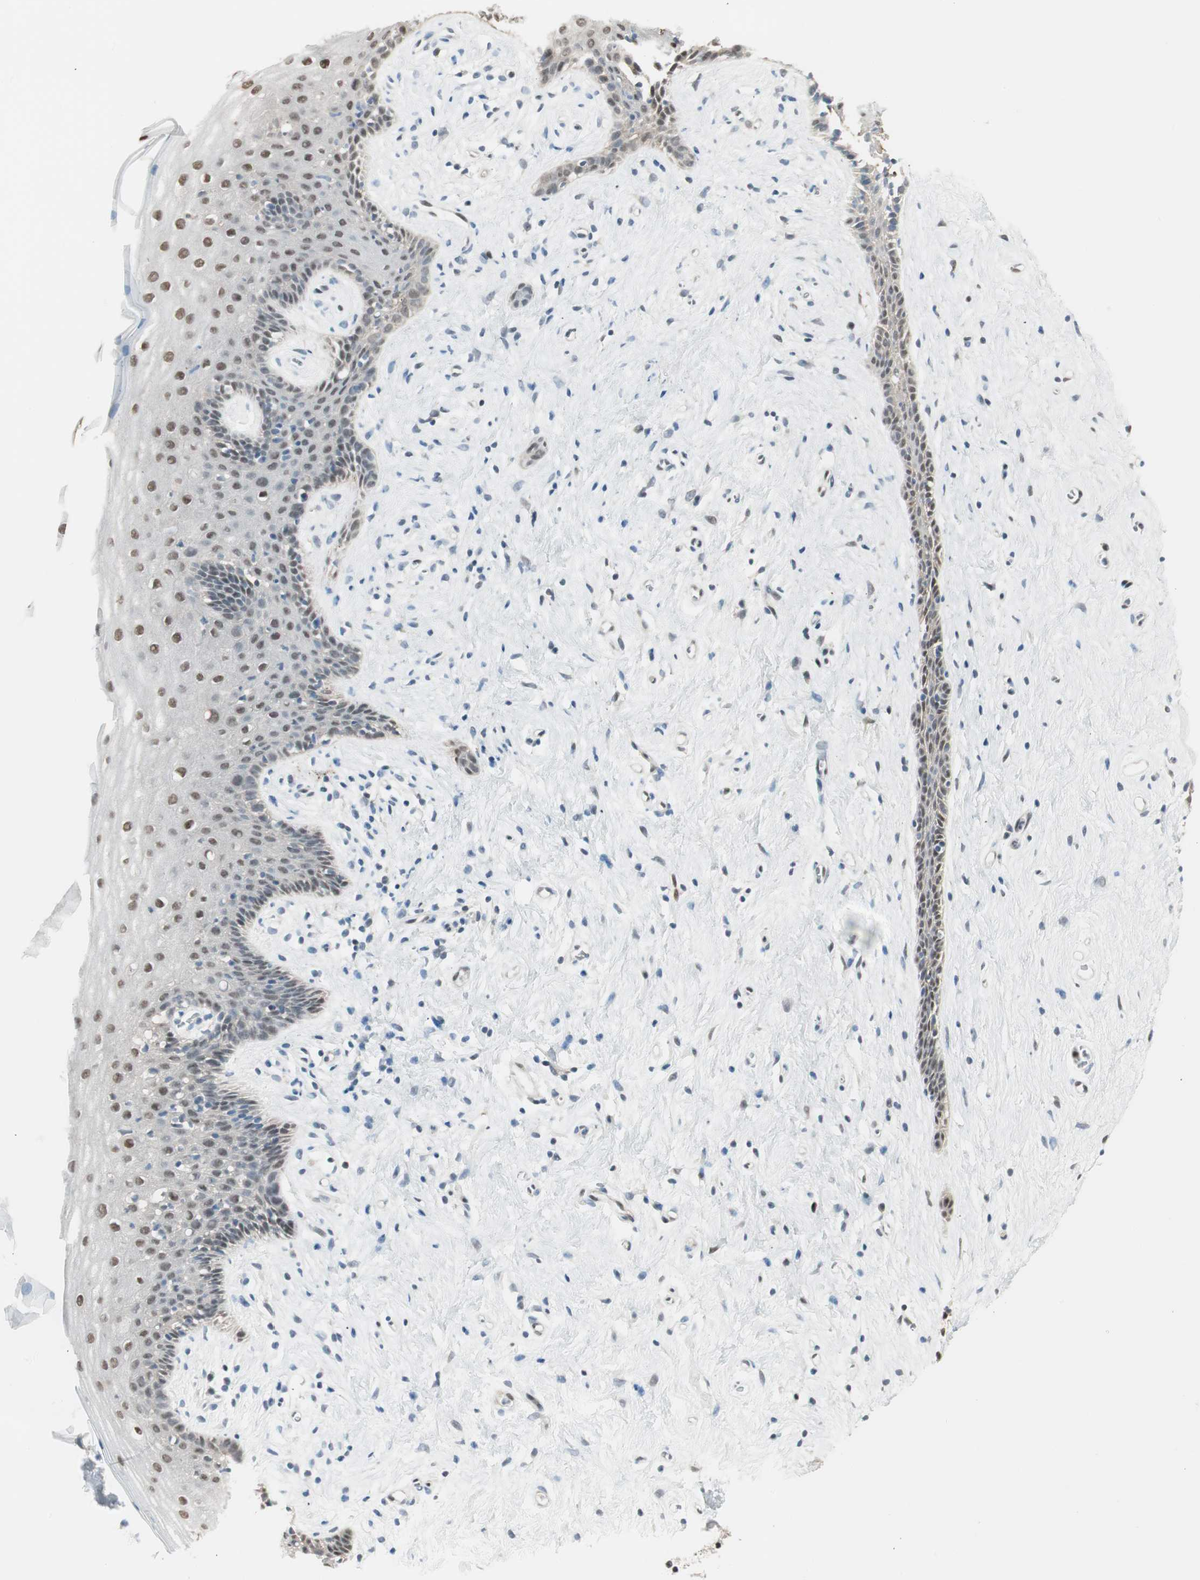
{"staining": {"intensity": "moderate", "quantity": ">75%", "location": "nuclear"}, "tissue": "vagina", "cell_type": "Squamous epithelial cells", "image_type": "normal", "snomed": [{"axis": "morphology", "description": "Normal tissue, NOS"}, {"axis": "topography", "description": "Vagina"}], "caption": "Unremarkable vagina reveals moderate nuclear positivity in about >75% of squamous epithelial cells, visualized by immunohistochemistry. The staining is performed using DAB brown chromogen to label protein expression. The nuclei are counter-stained blue using hematoxylin.", "gene": "LONP2", "patient": {"sex": "female", "age": 44}}